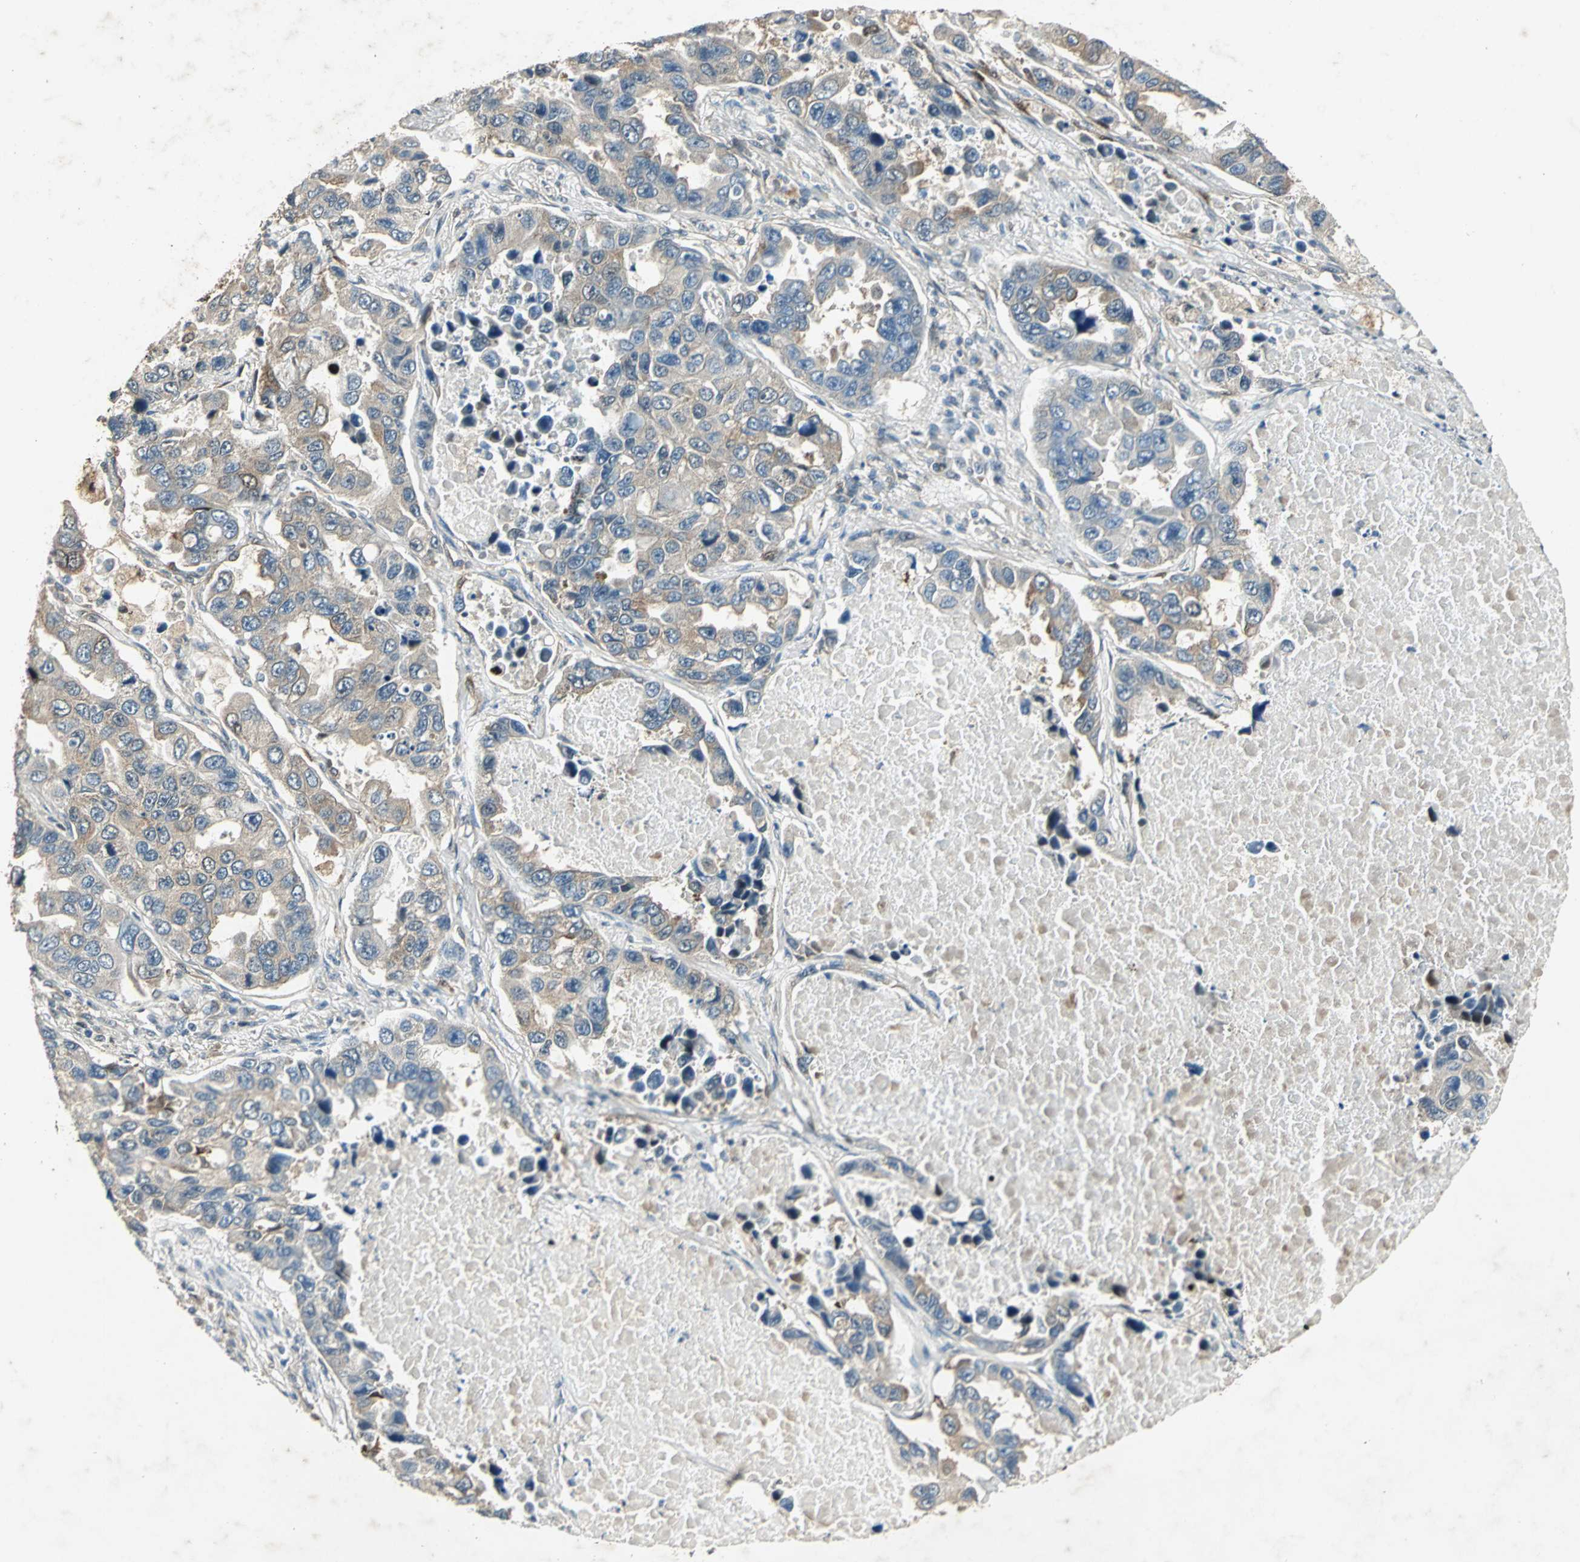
{"staining": {"intensity": "weak", "quantity": ">75%", "location": "cytoplasmic/membranous"}, "tissue": "lung cancer", "cell_type": "Tumor cells", "image_type": "cancer", "snomed": [{"axis": "morphology", "description": "Adenocarcinoma, NOS"}, {"axis": "topography", "description": "Lung"}], "caption": "Immunohistochemistry (DAB) staining of adenocarcinoma (lung) shows weak cytoplasmic/membranous protein expression in approximately >75% of tumor cells. The protein is shown in brown color, while the nuclei are stained blue.", "gene": "RRM2B", "patient": {"sex": "male", "age": 64}}